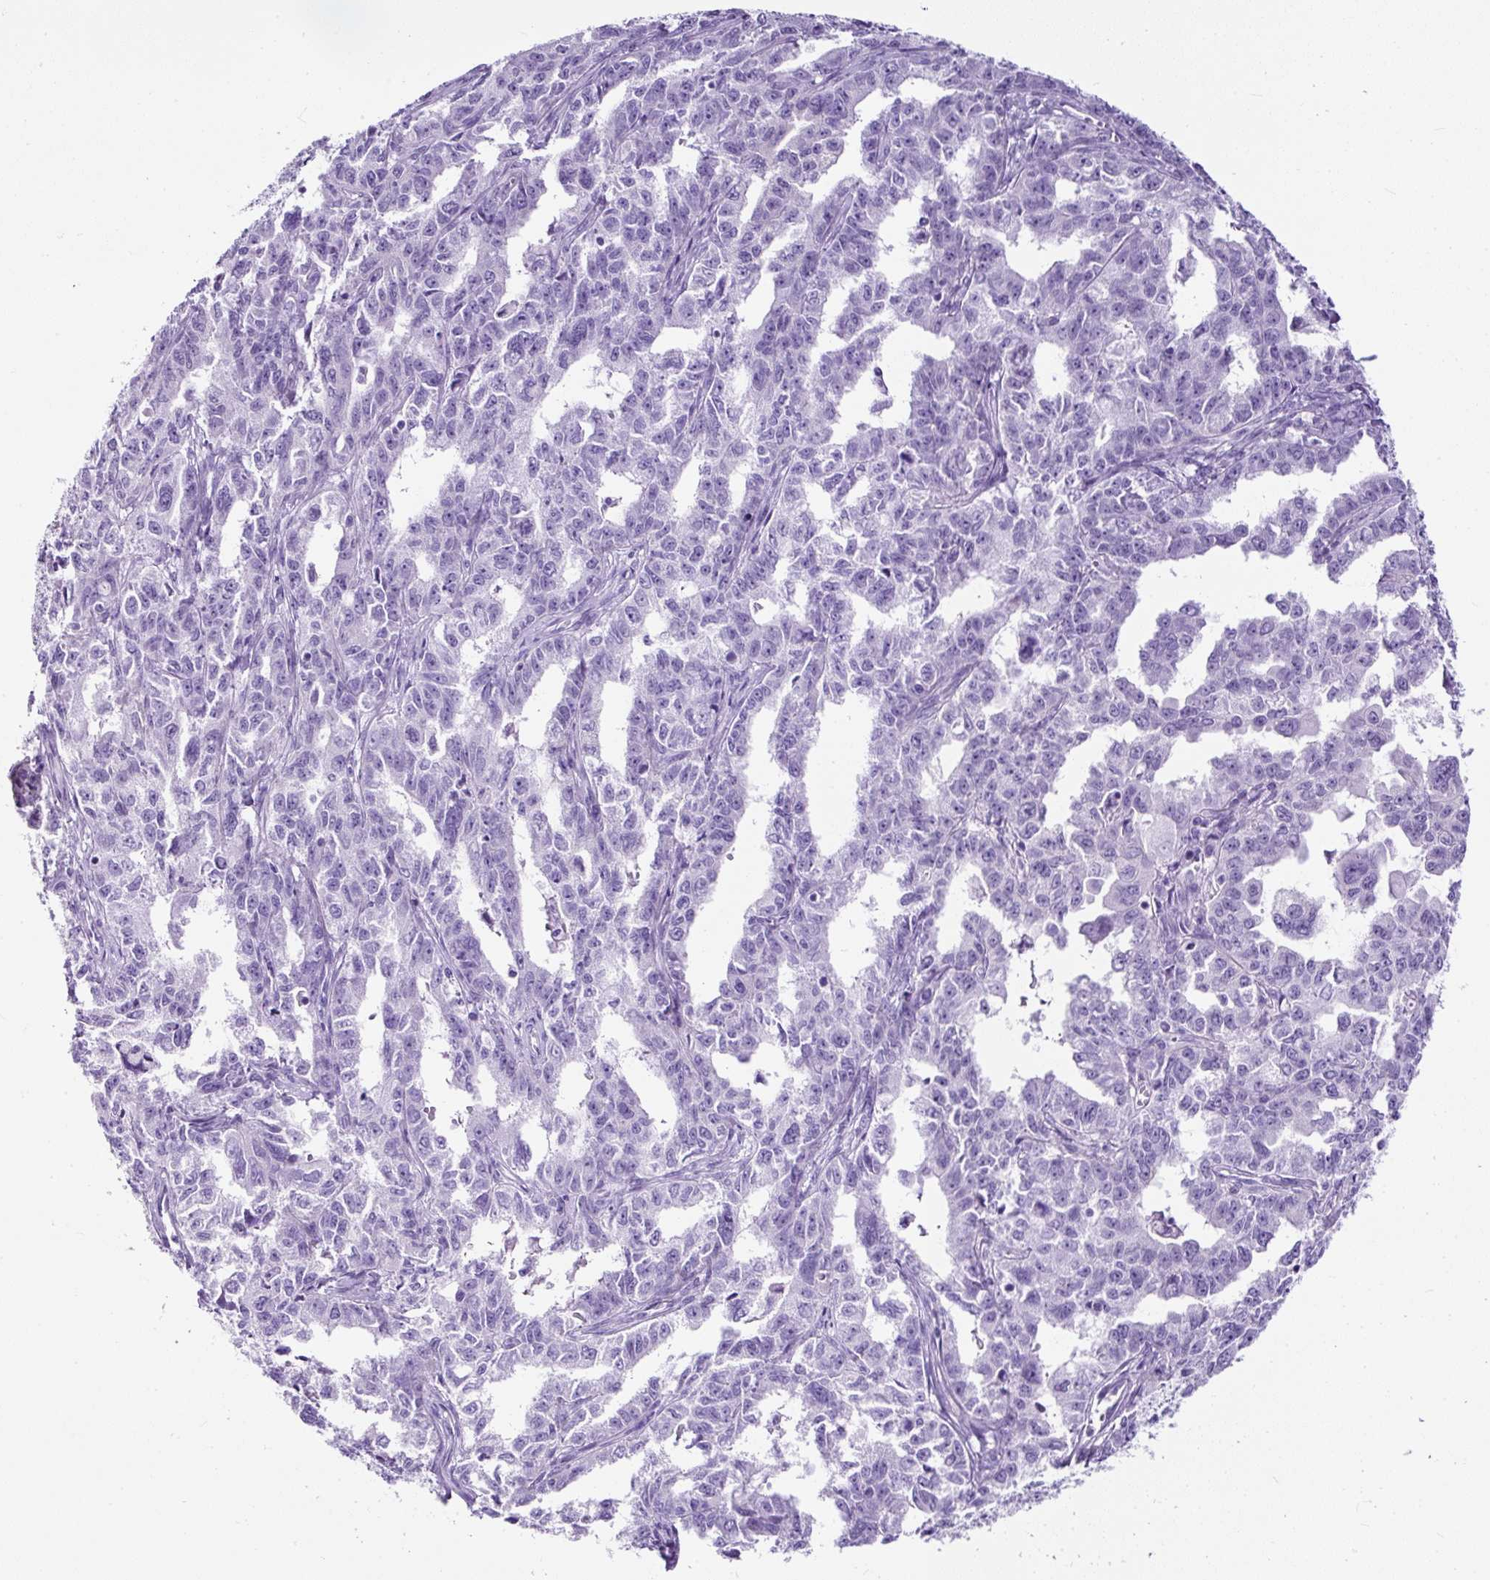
{"staining": {"intensity": "negative", "quantity": "none", "location": "none"}, "tissue": "ovarian cancer", "cell_type": "Tumor cells", "image_type": "cancer", "snomed": [{"axis": "morphology", "description": "Adenocarcinoma, NOS"}, {"axis": "morphology", "description": "Carcinoma, endometroid"}, {"axis": "topography", "description": "Ovary"}], "caption": "The immunohistochemistry (IHC) micrograph has no significant positivity in tumor cells of endometroid carcinoma (ovarian) tissue.", "gene": "STOX2", "patient": {"sex": "female", "age": 72}}